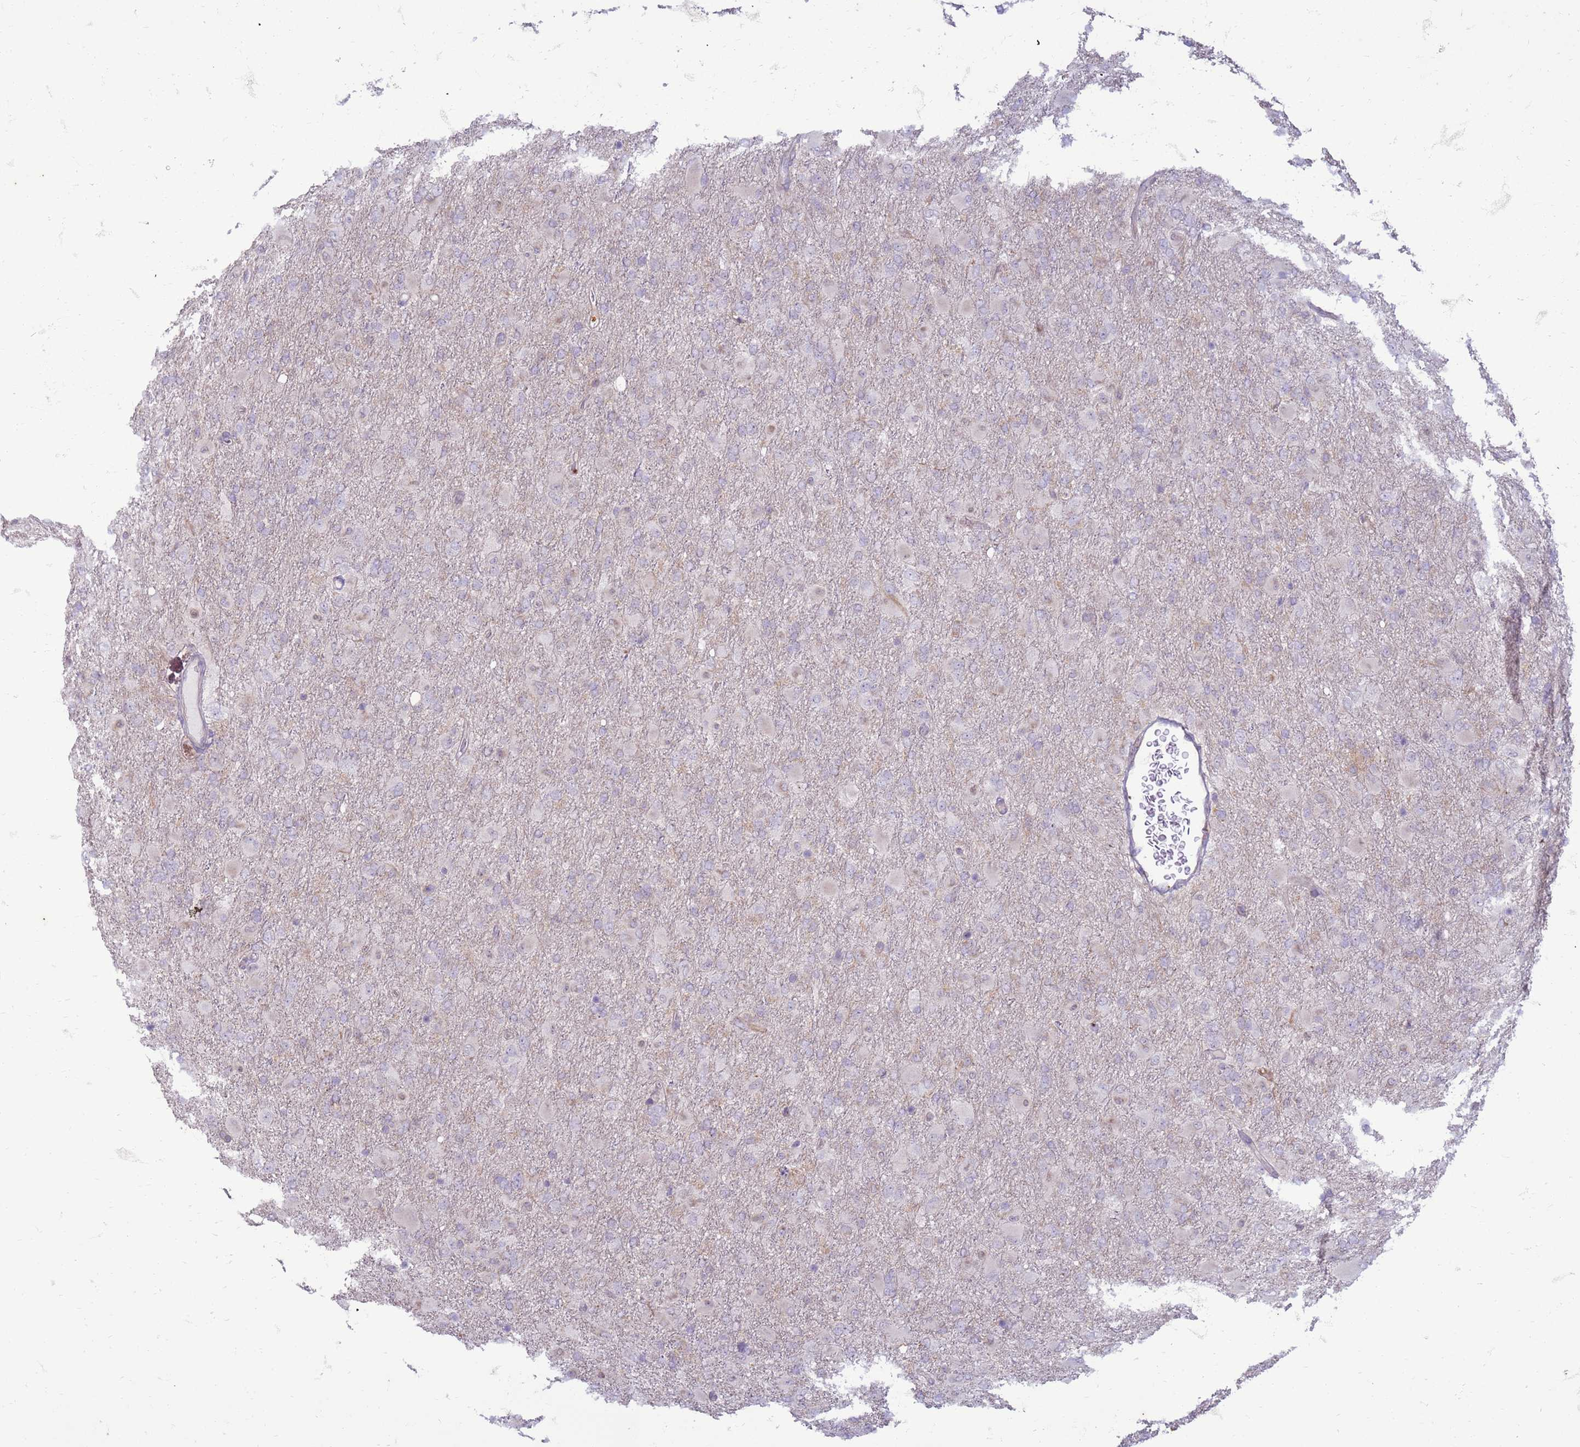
{"staining": {"intensity": "negative", "quantity": "none", "location": "none"}, "tissue": "glioma", "cell_type": "Tumor cells", "image_type": "cancer", "snomed": [{"axis": "morphology", "description": "Glioma, malignant, Low grade"}, {"axis": "topography", "description": "Brain"}], "caption": "IHC image of neoplastic tissue: human glioma stained with DAB (3,3'-diaminobenzidine) demonstrates no significant protein expression in tumor cells.", "gene": "SLC15A3", "patient": {"sex": "male", "age": 65}}